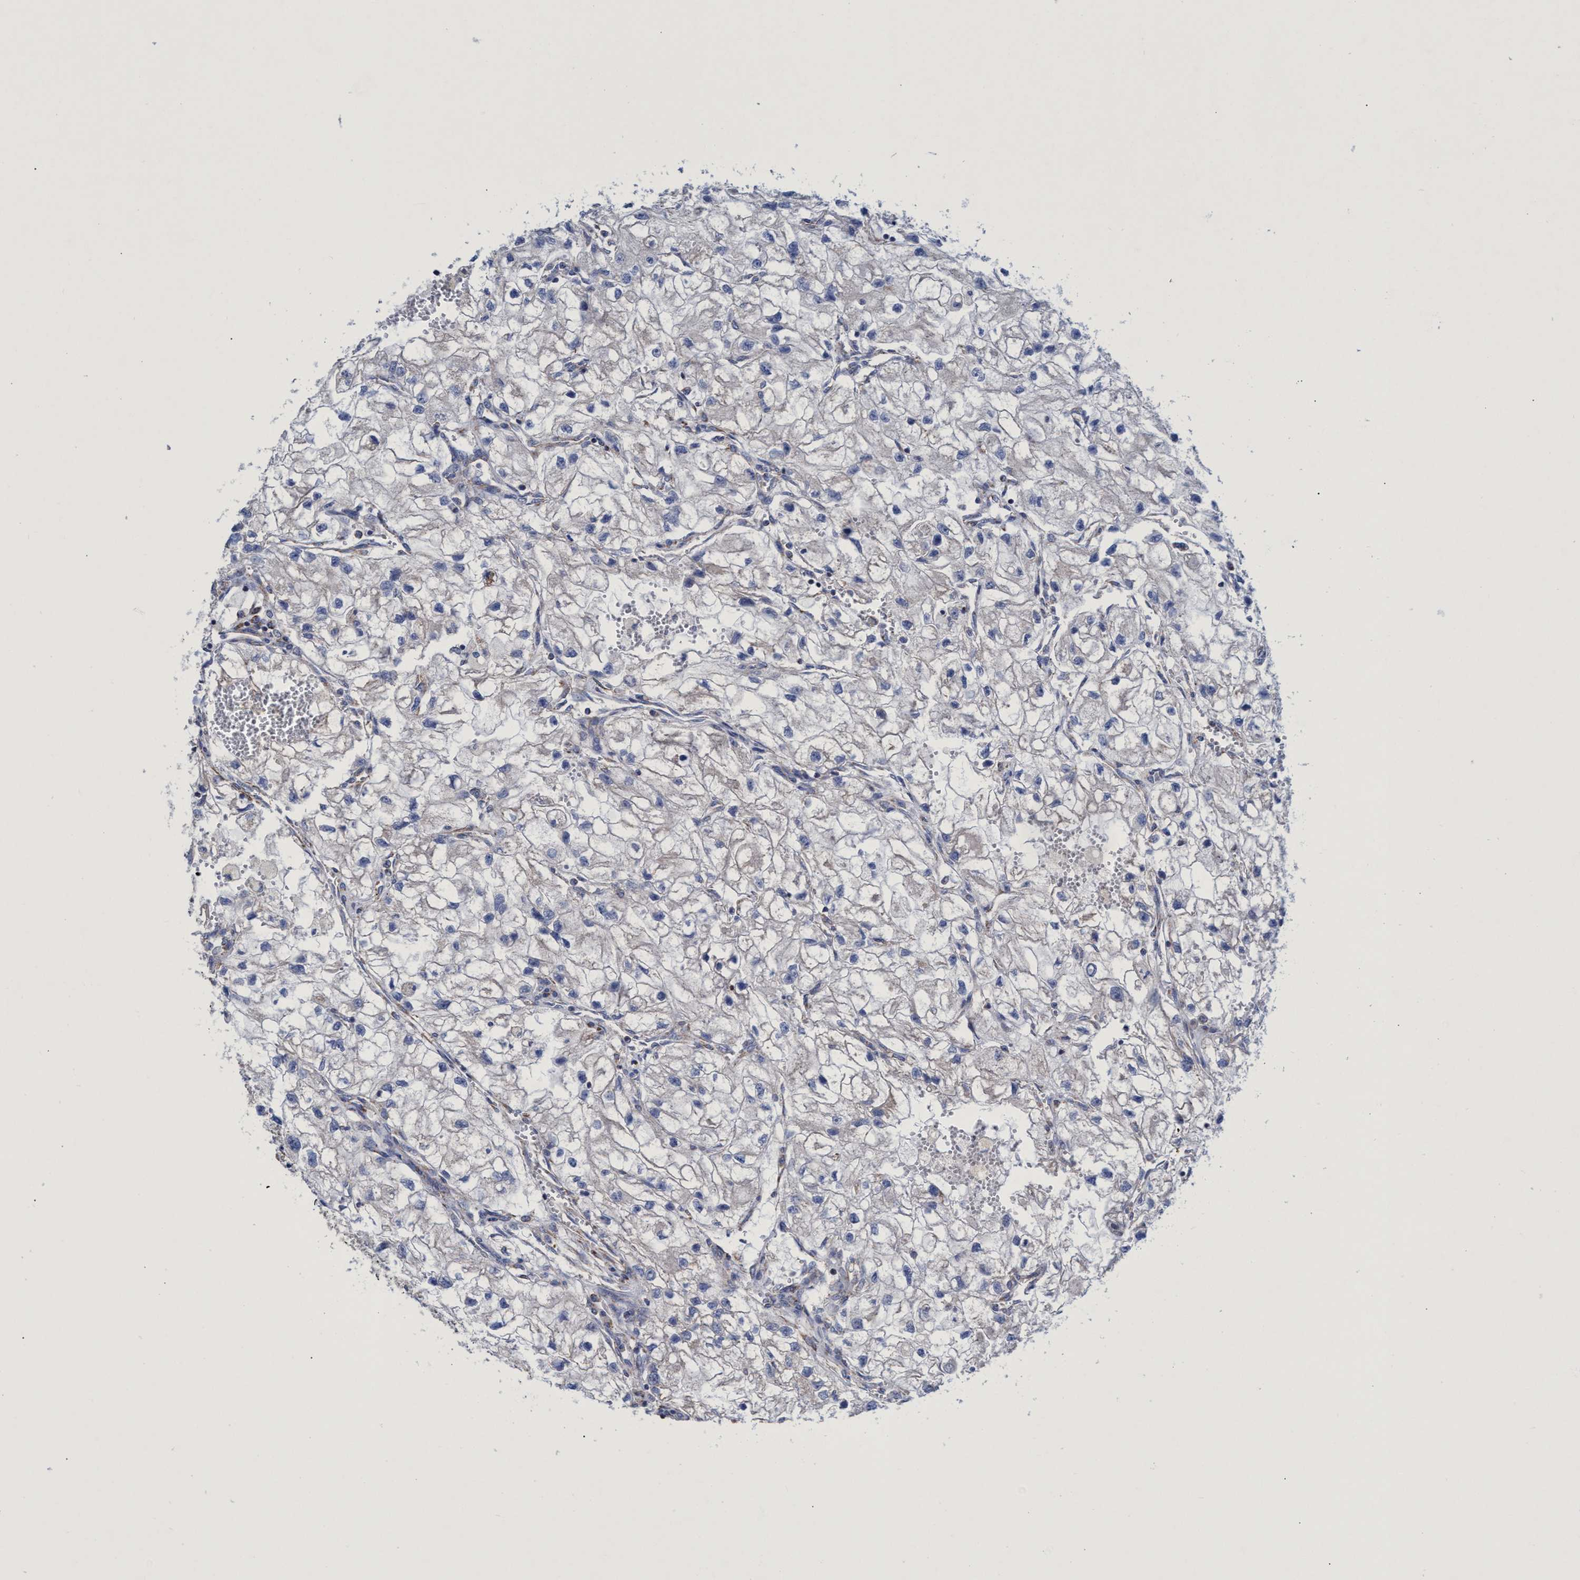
{"staining": {"intensity": "negative", "quantity": "none", "location": "none"}, "tissue": "renal cancer", "cell_type": "Tumor cells", "image_type": "cancer", "snomed": [{"axis": "morphology", "description": "Adenocarcinoma, NOS"}, {"axis": "topography", "description": "Kidney"}], "caption": "This is a micrograph of IHC staining of renal cancer, which shows no expression in tumor cells.", "gene": "ZNF750", "patient": {"sex": "female", "age": 70}}